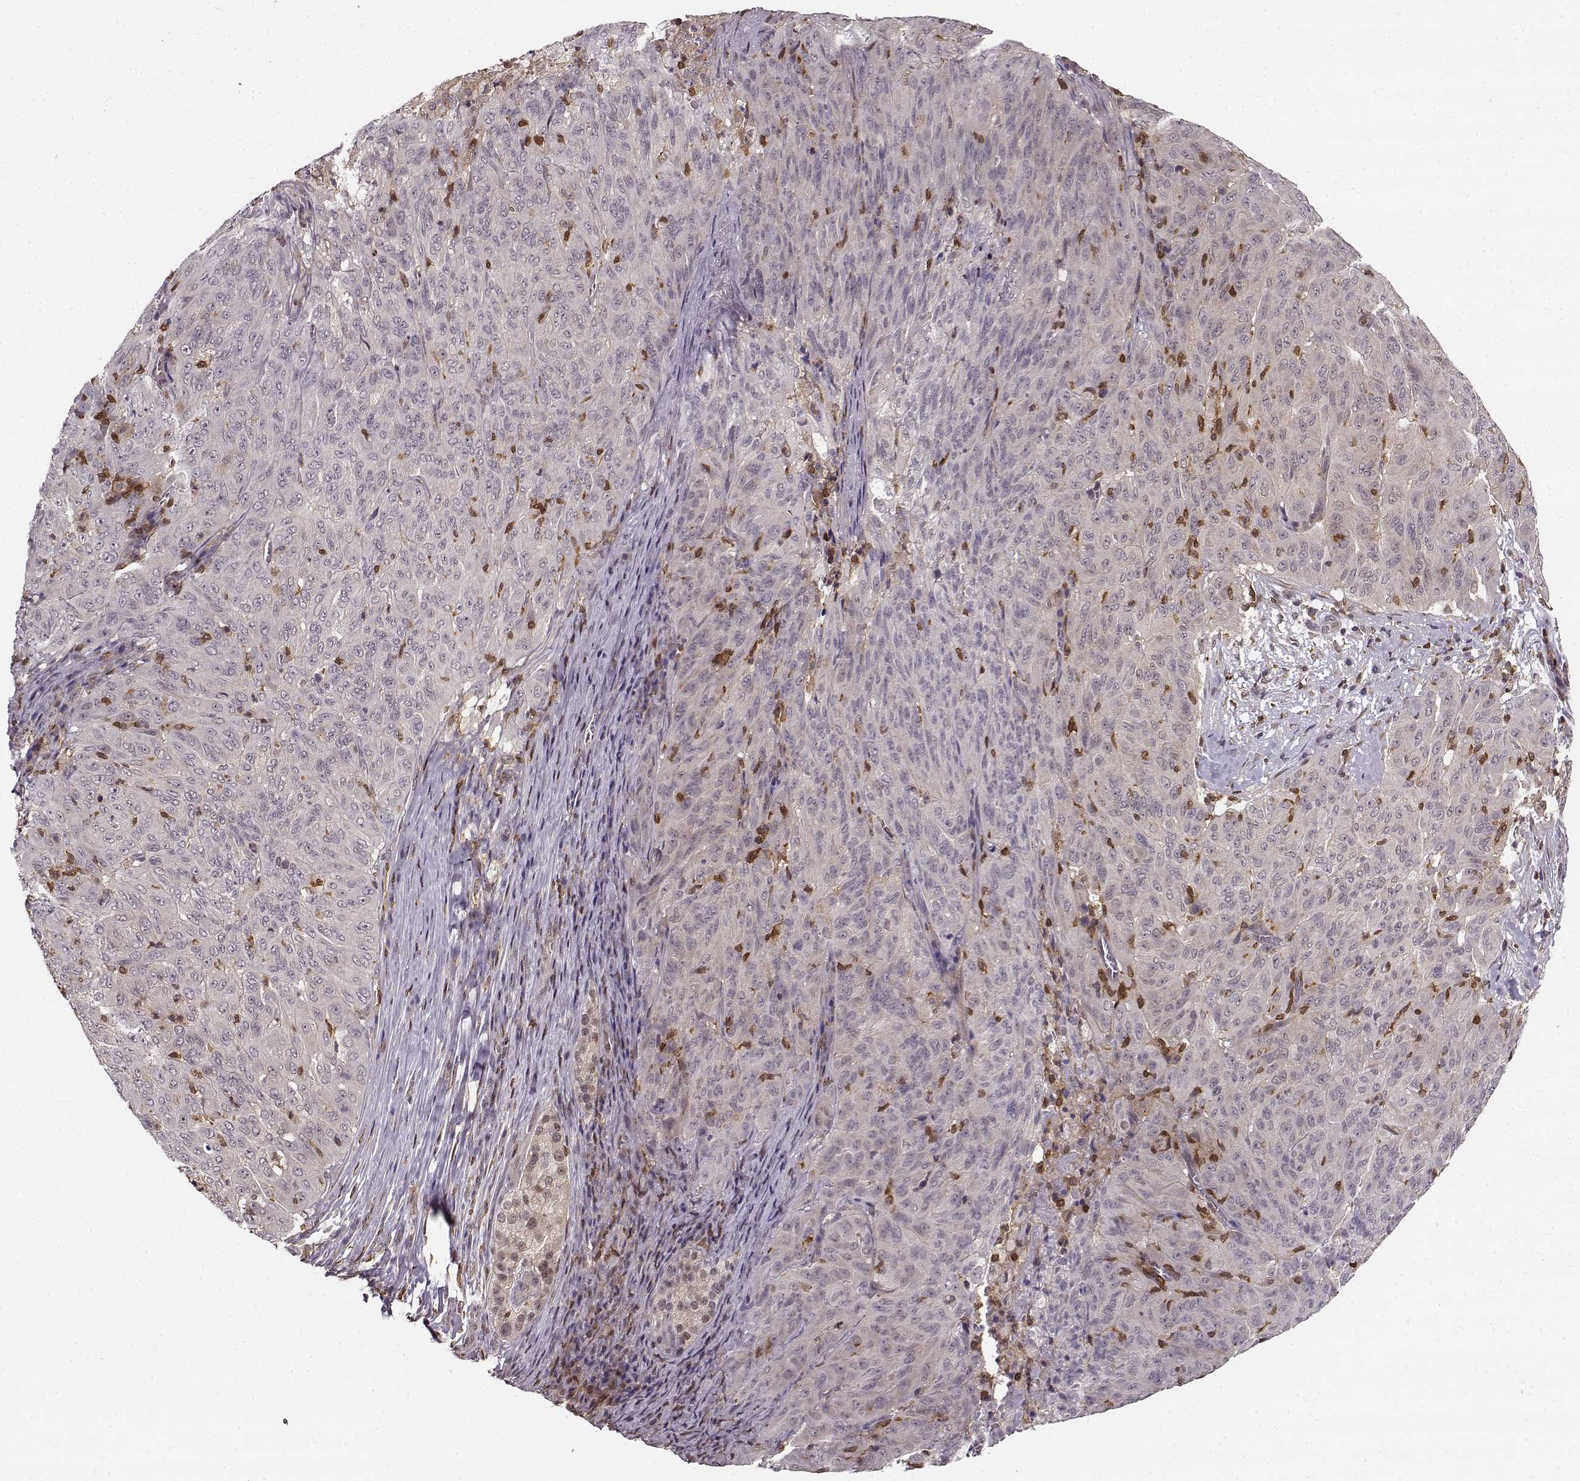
{"staining": {"intensity": "negative", "quantity": "none", "location": "none"}, "tissue": "pancreatic cancer", "cell_type": "Tumor cells", "image_type": "cancer", "snomed": [{"axis": "morphology", "description": "Adenocarcinoma, NOS"}, {"axis": "topography", "description": "Pancreas"}], "caption": "Immunohistochemical staining of human pancreatic cancer demonstrates no significant staining in tumor cells.", "gene": "MFSD1", "patient": {"sex": "male", "age": 63}}